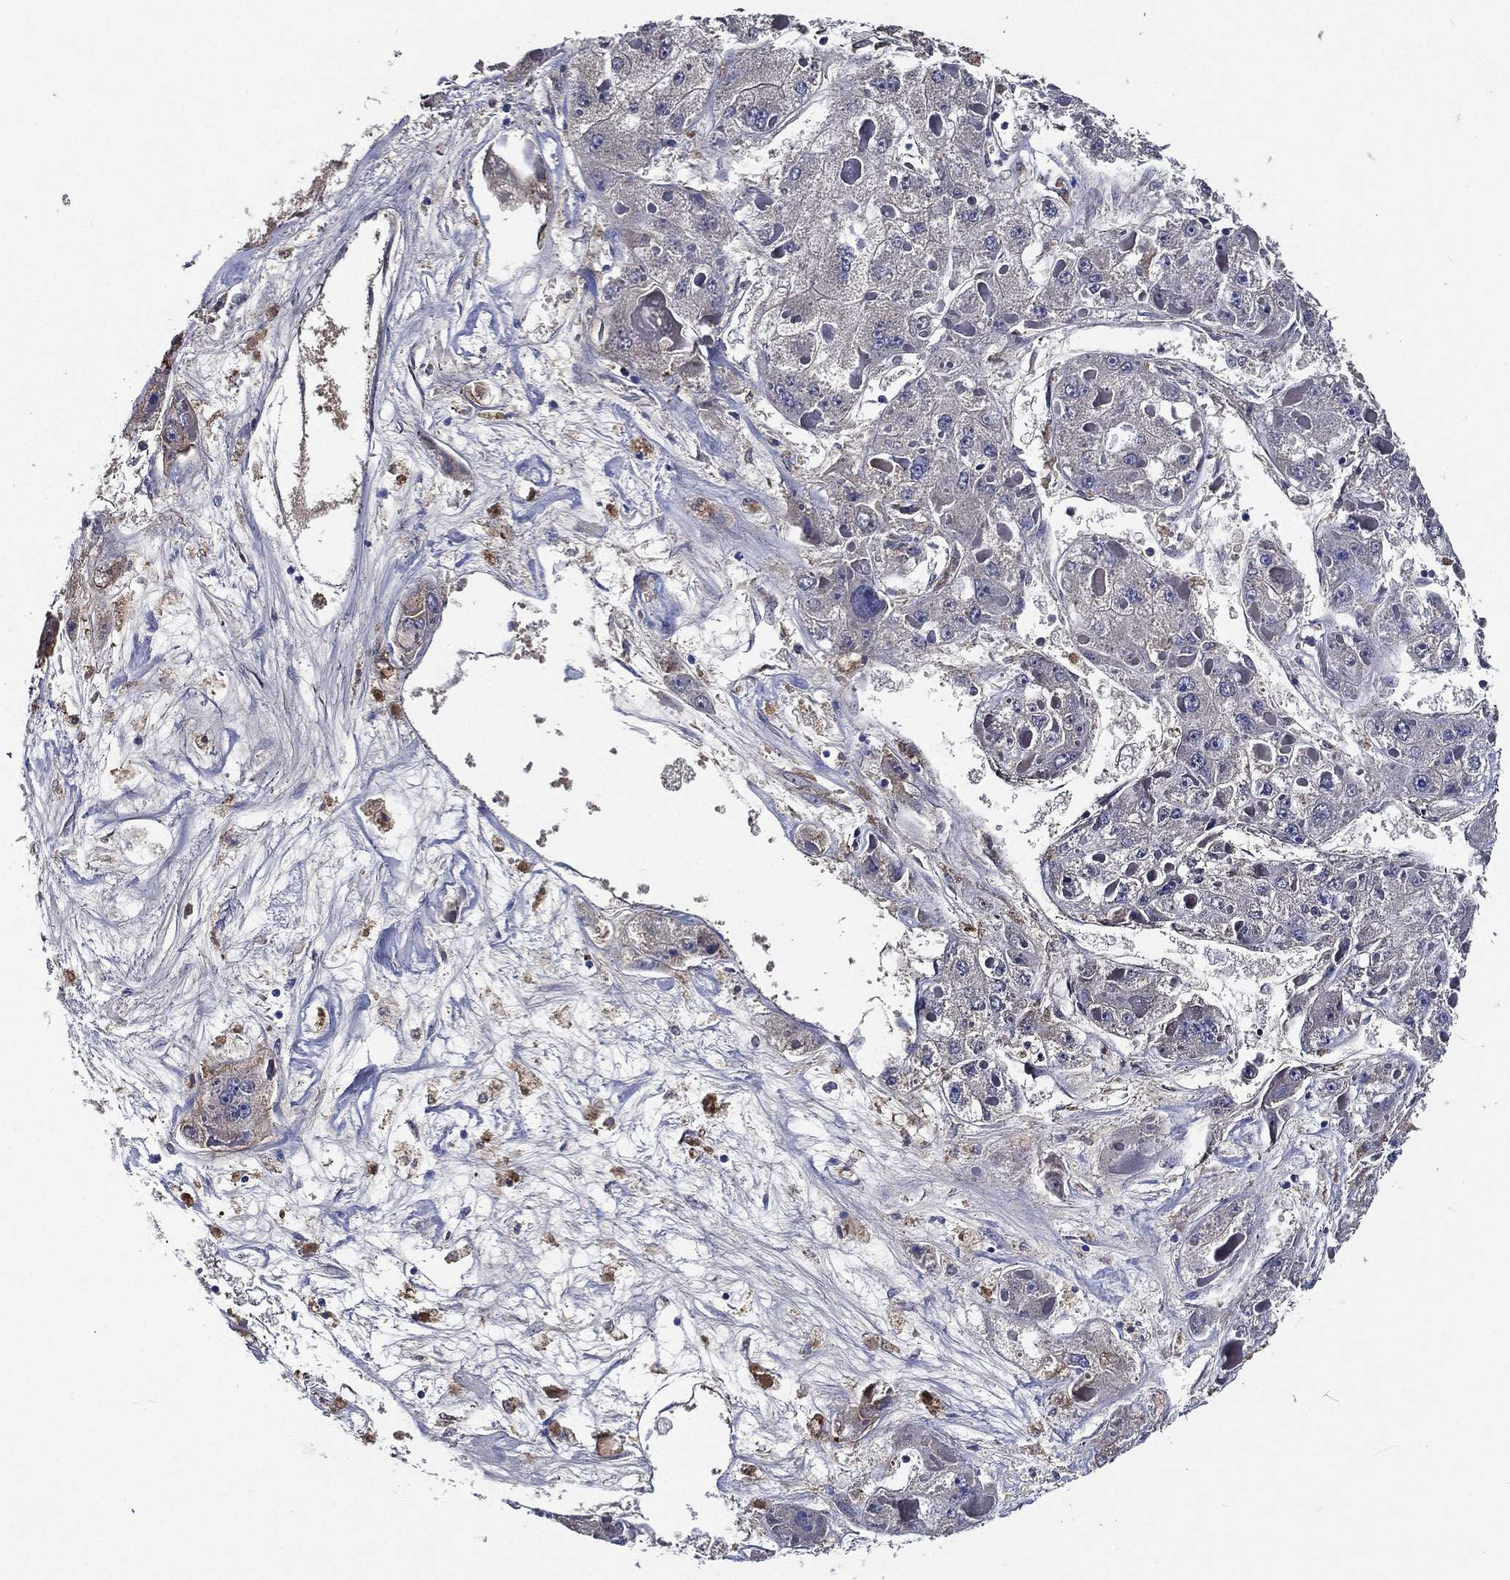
{"staining": {"intensity": "negative", "quantity": "none", "location": "none"}, "tissue": "liver cancer", "cell_type": "Tumor cells", "image_type": "cancer", "snomed": [{"axis": "morphology", "description": "Carcinoma, Hepatocellular, NOS"}, {"axis": "topography", "description": "Liver"}], "caption": "High magnification brightfield microscopy of hepatocellular carcinoma (liver) stained with DAB (brown) and counterstained with hematoxylin (blue): tumor cells show no significant expression.", "gene": "TMPRSS11D", "patient": {"sex": "female", "age": 73}}